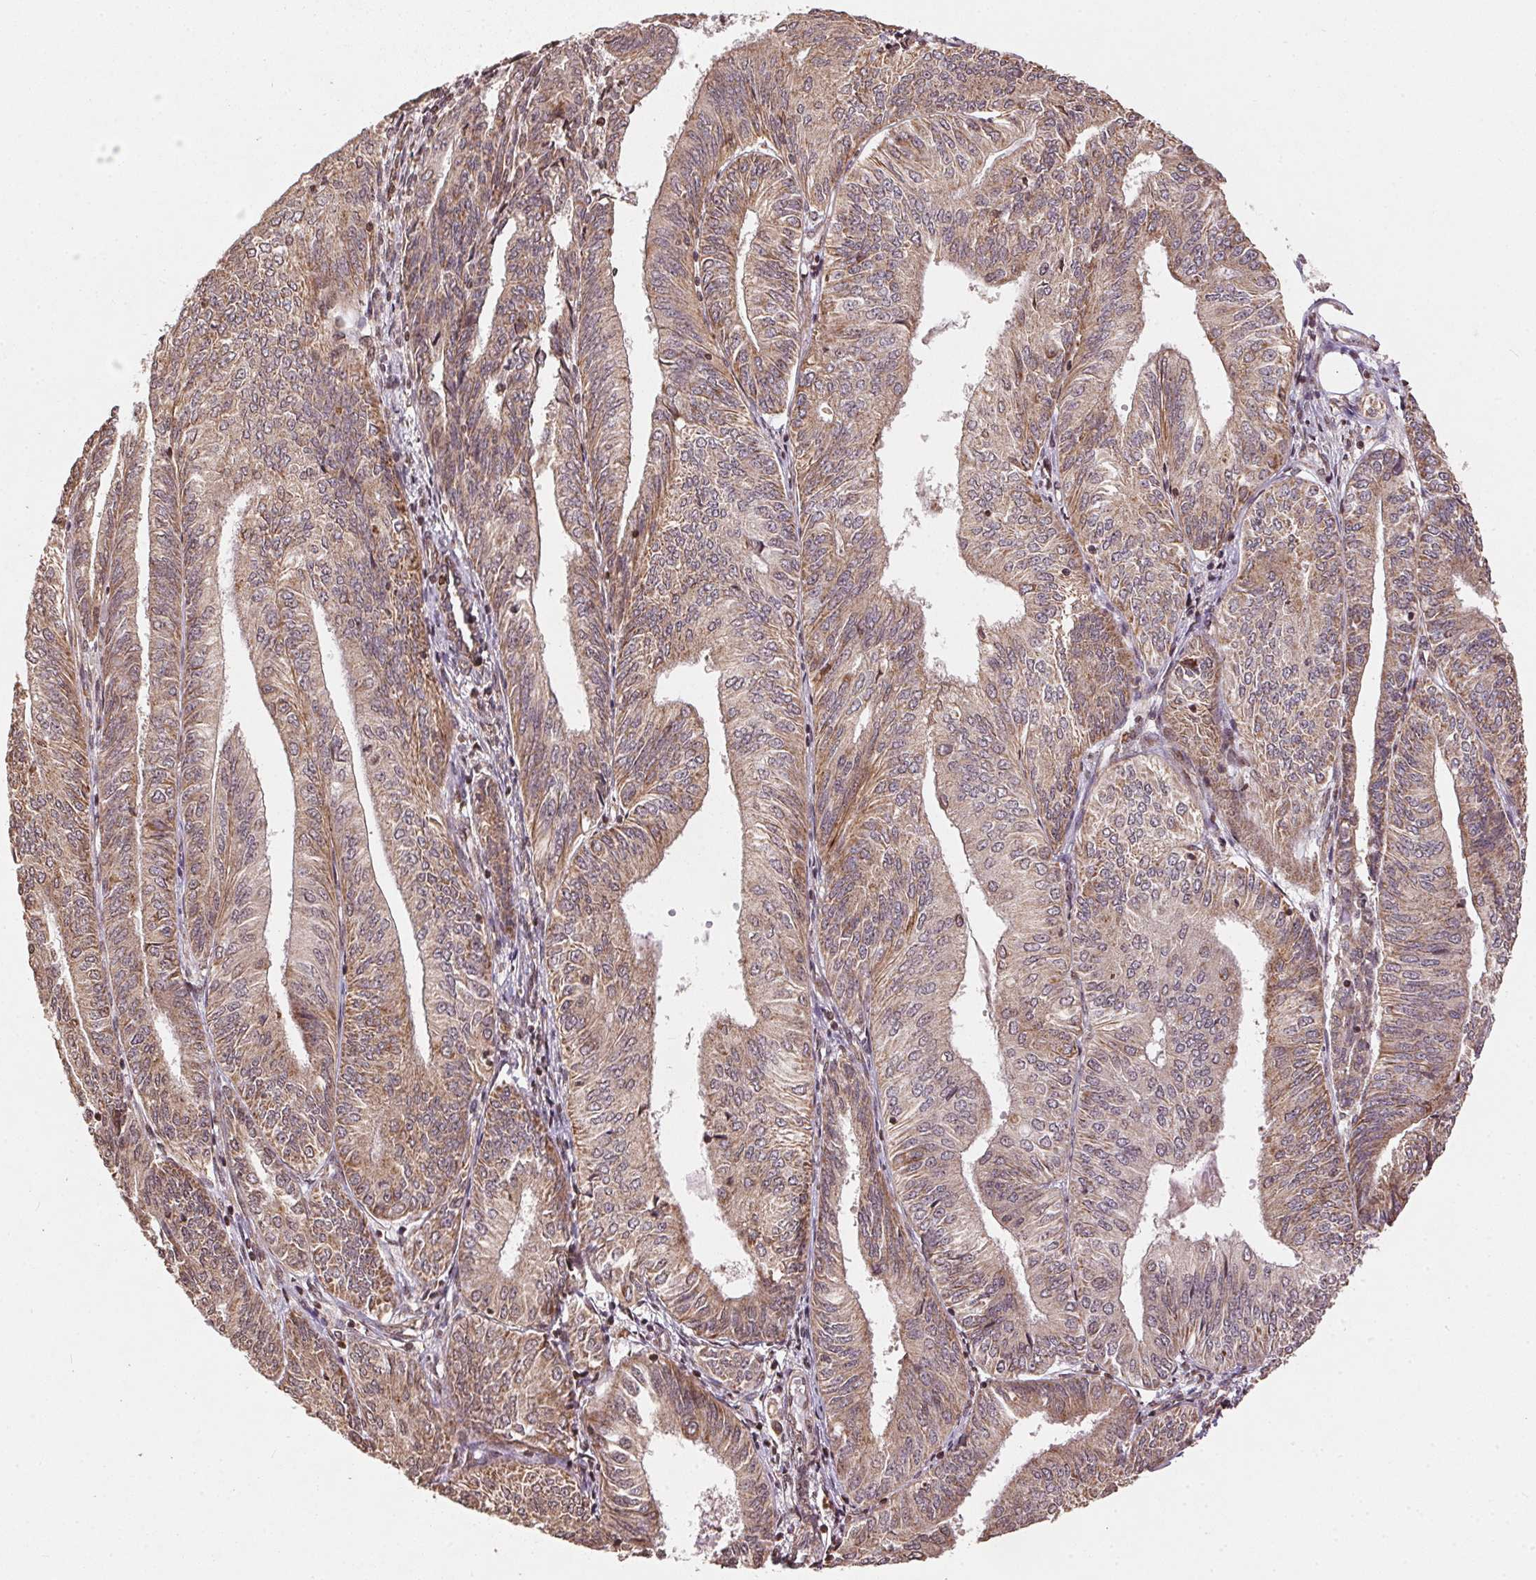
{"staining": {"intensity": "weak", "quantity": ">75%", "location": "cytoplasmic/membranous"}, "tissue": "endometrial cancer", "cell_type": "Tumor cells", "image_type": "cancer", "snomed": [{"axis": "morphology", "description": "Adenocarcinoma, NOS"}, {"axis": "topography", "description": "Endometrium"}], "caption": "IHC staining of endometrial cancer, which reveals low levels of weak cytoplasmic/membranous positivity in approximately >75% of tumor cells indicating weak cytoplasmic/membranous protein staining. The staining was performed using DAB (brown) for protein detection and nuclei were counterstained in hematoxylin (blue).", "gene": "SPRED2", "patient": {"sex": "female", "age": 58}}